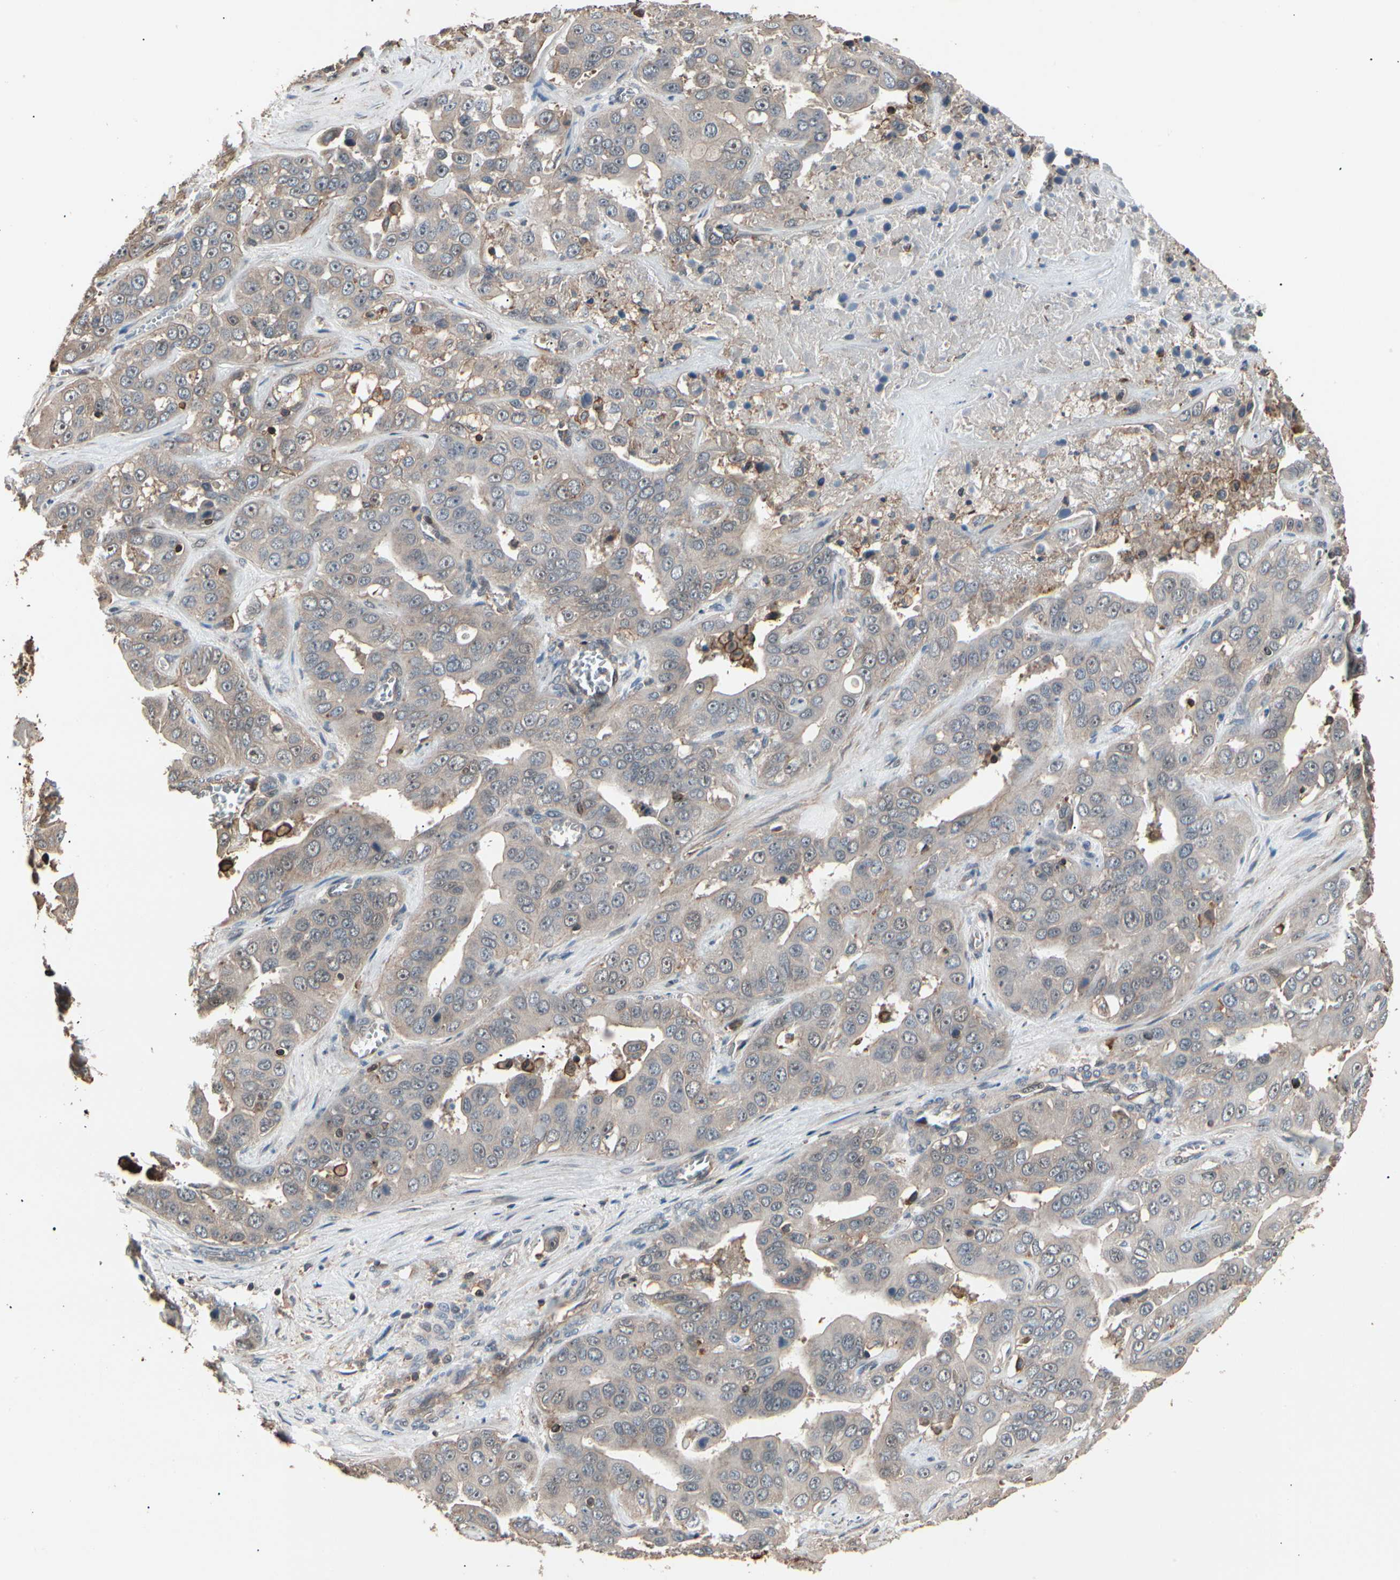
{"staining": {"intensity": "weak", "quantity": "25%-75%", "location": "cytoplasmic/membranous"}, "tissue": "liver cancer", "cell_type": "Tumor cells", "image_type": "cancer", "snomed": [{"axis": "morphology", "description": "Cholangiocarcinoma"}, {"axis": "topography", "description": "Liver"}], "caption": "There is low levels of weak cytoplasmic/membranous expression in tumor cells of liver cancer (cholangiocarcinoma), as demonstrated by immunohistochemical staining (brown color).", "gene": "MAPK13", "patient": {"sex": "female", "age": 52}}